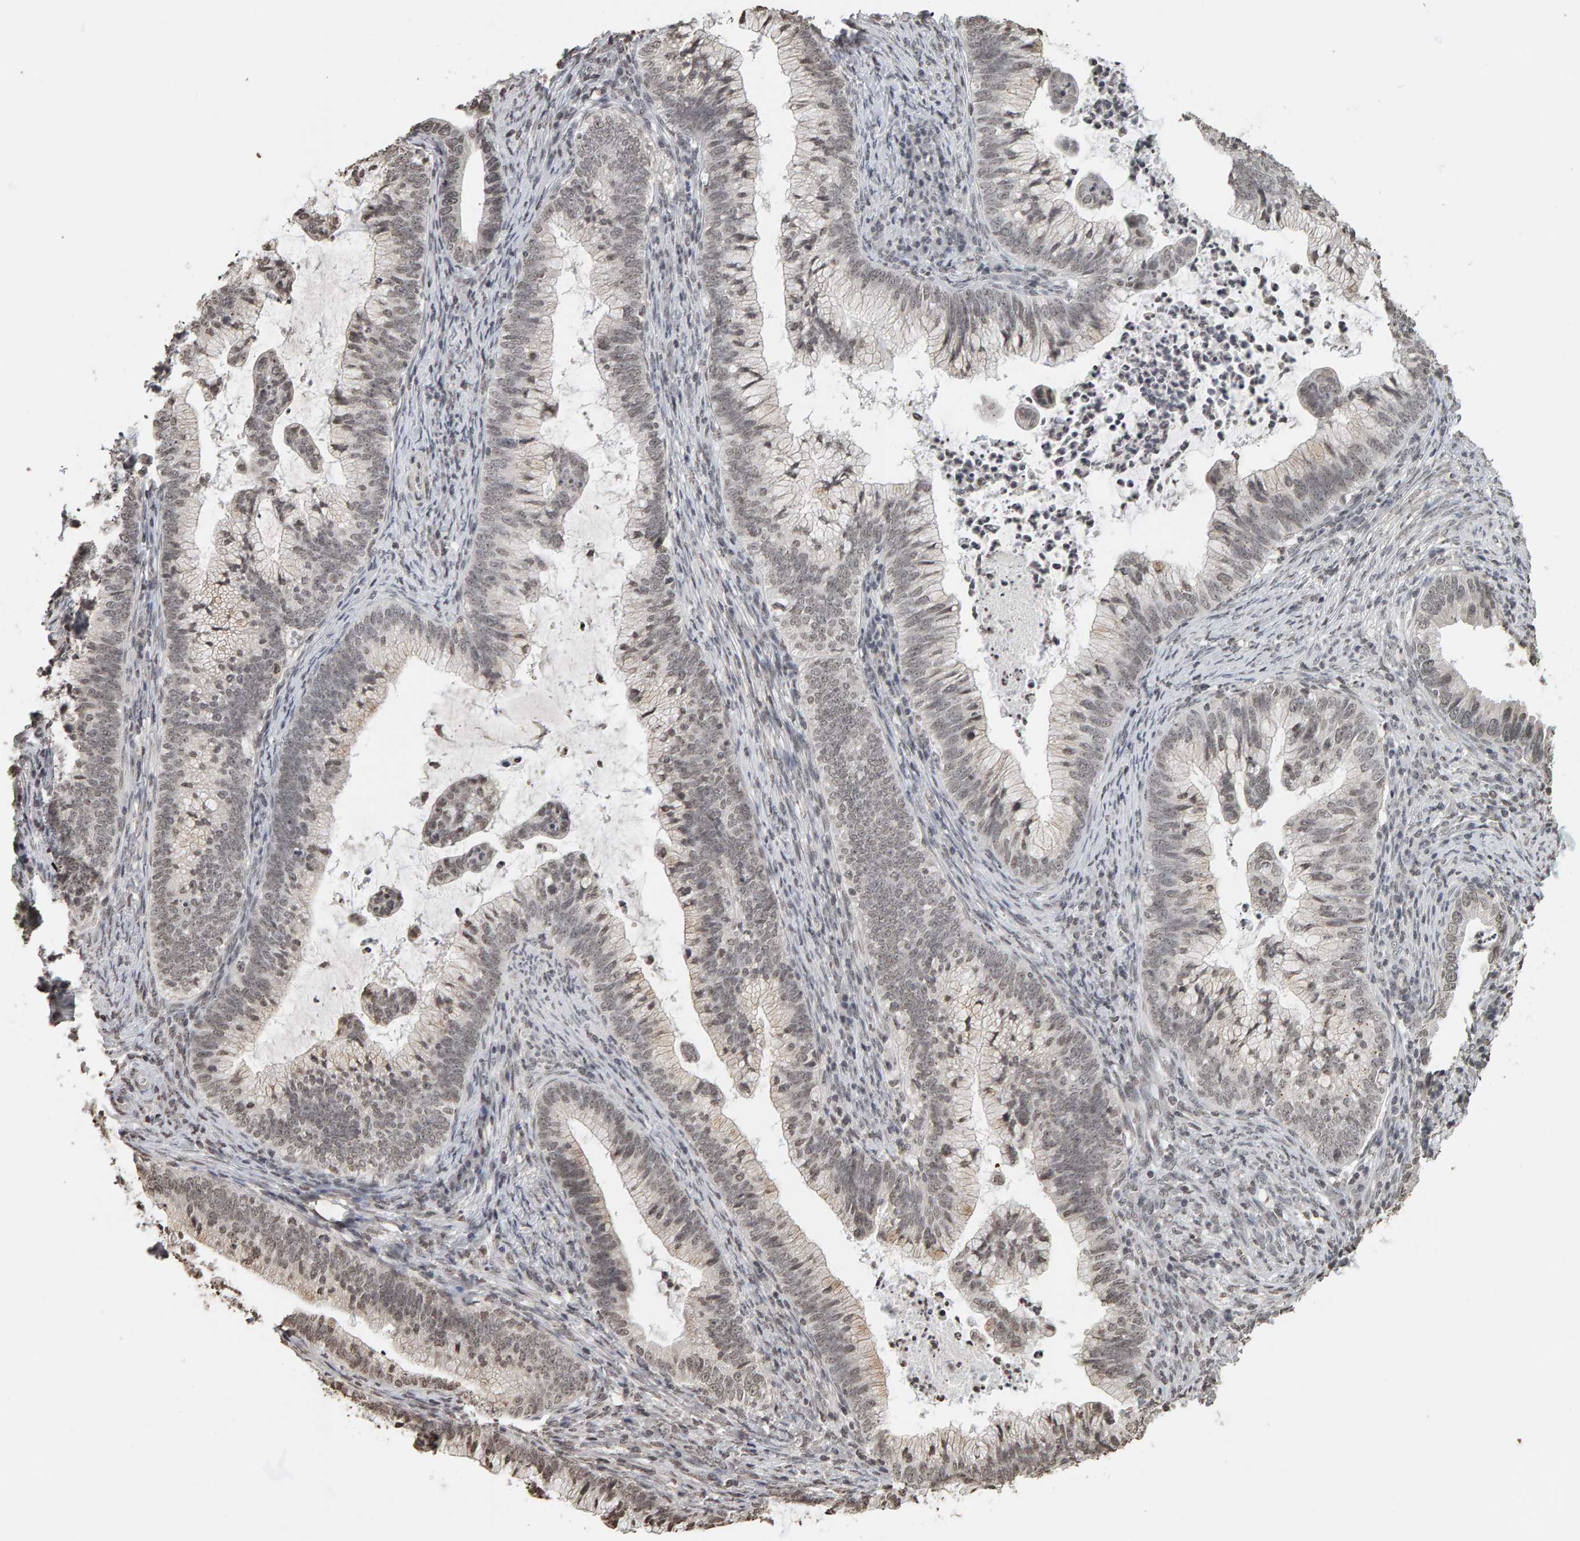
{"staining": {"intensity": "weak", "quantity": "25%-75%", "location": "nuclear"}, "tissue": "cervical cancer", "cell_type": "Tumor cells", "image_type": "cancer", "snomed": [{"axis": "morphology", "description": "Adenocarcinoma, NOS"}, {"axis": "topography", "description": "Cervix"}], "caption": "Cervical adenocarcinoma stained with a protein marker displays weak staining in tumor cells.", "gene": "AFF4", "patient": {"sex": "female", "age": 36}}